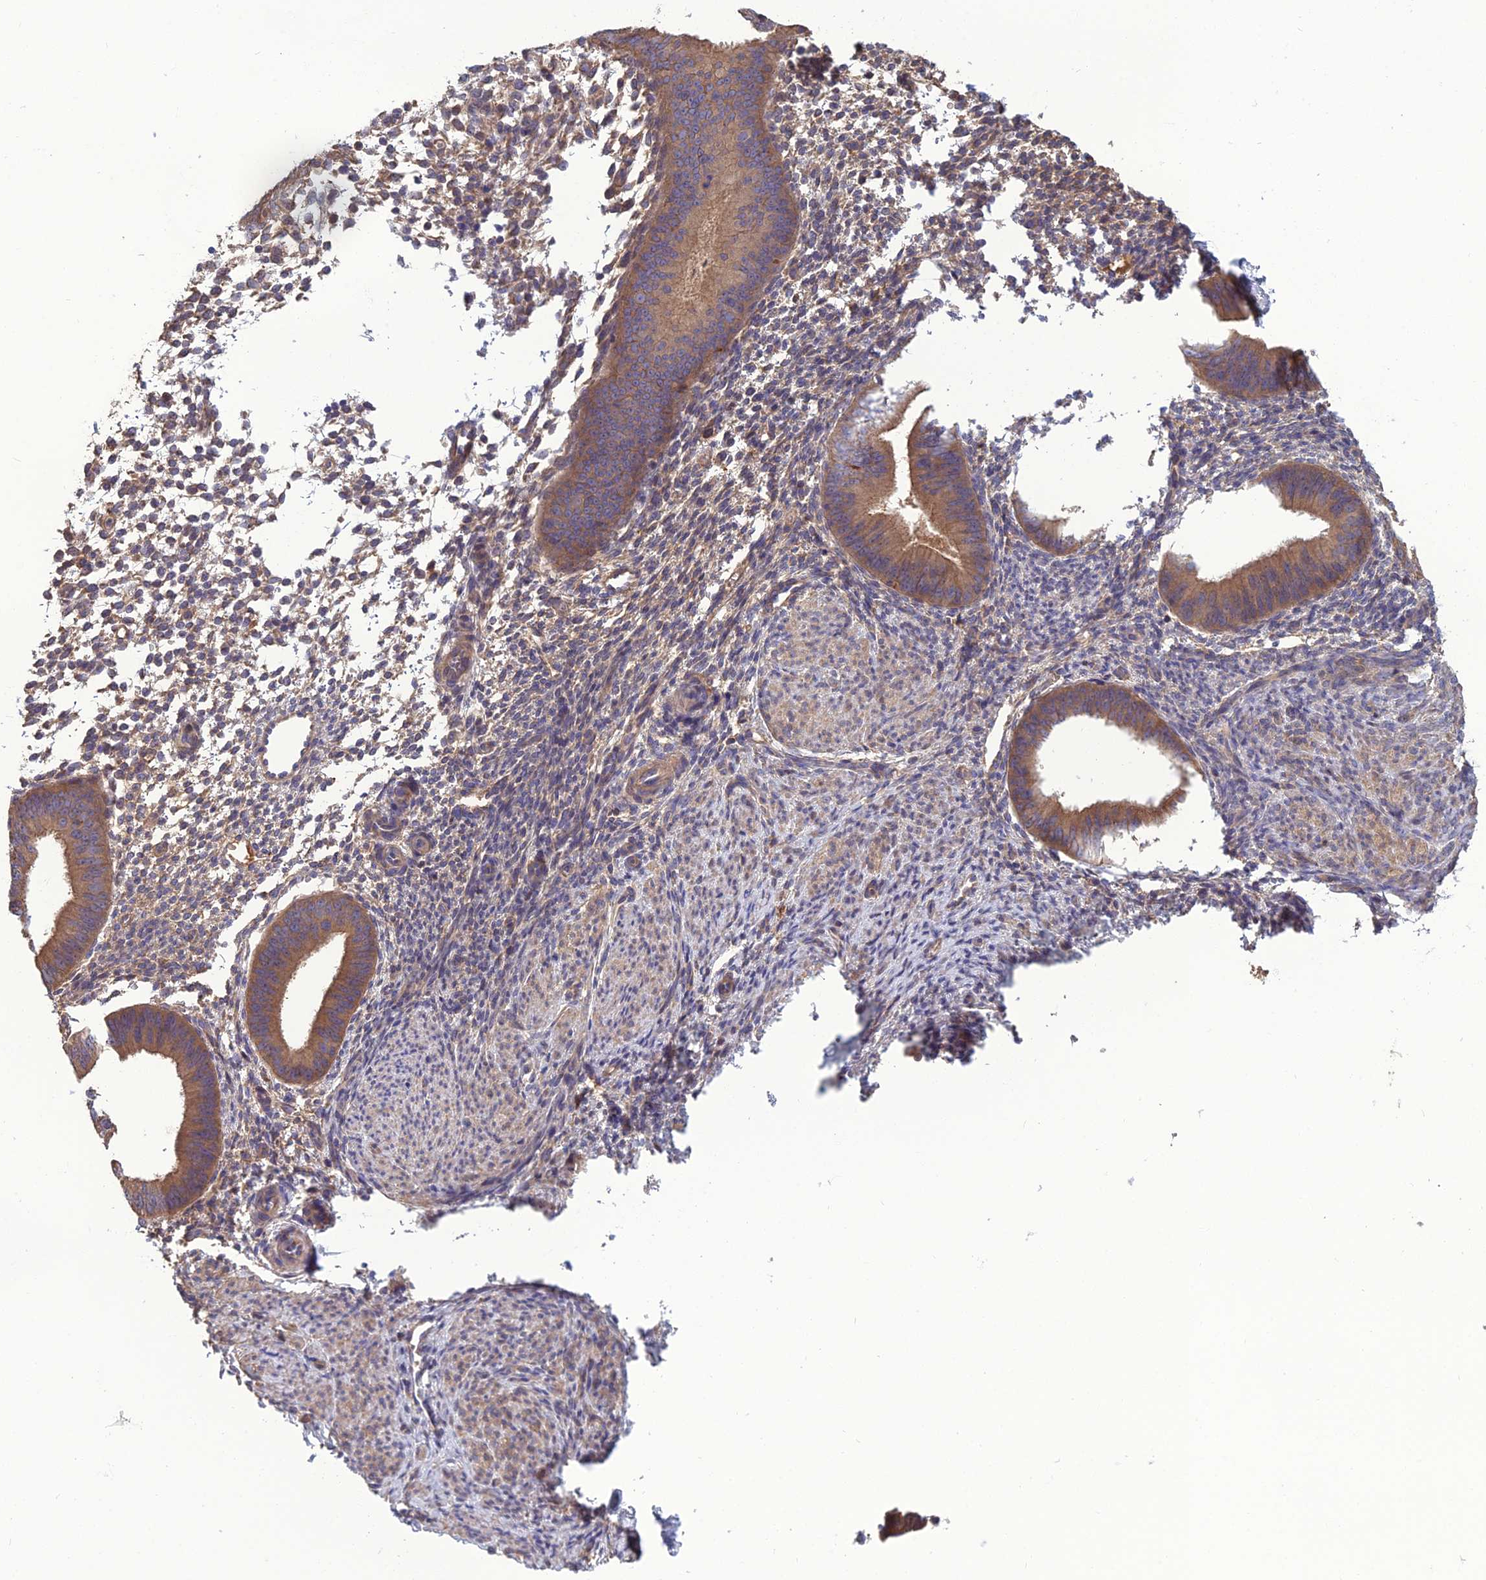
{"staining": {"intensity": "weak", "quantity": "25%-75%", "location": "cytoplasmic/membranous"}, "tissue": "endometrium", "cell_type": "Cells in endometrial stroma", "image_type": "normal", "snomed": [{"axis": "morphology", "description": "Normal tissue, NOS"}, {"axis": "topography", "description": "Uterus"}, {"axis": "topography", "description": "Endometrium"}], "caption": "Weak cytoplasmic/membranous protein staining is identified in approximately 25%-75% of cells in endometrial stroma in endometrium. (IHC, brightfield microscopy, high magnification).", "gene": "GALR2", "patient": {"sex": "female", "age": 48}}